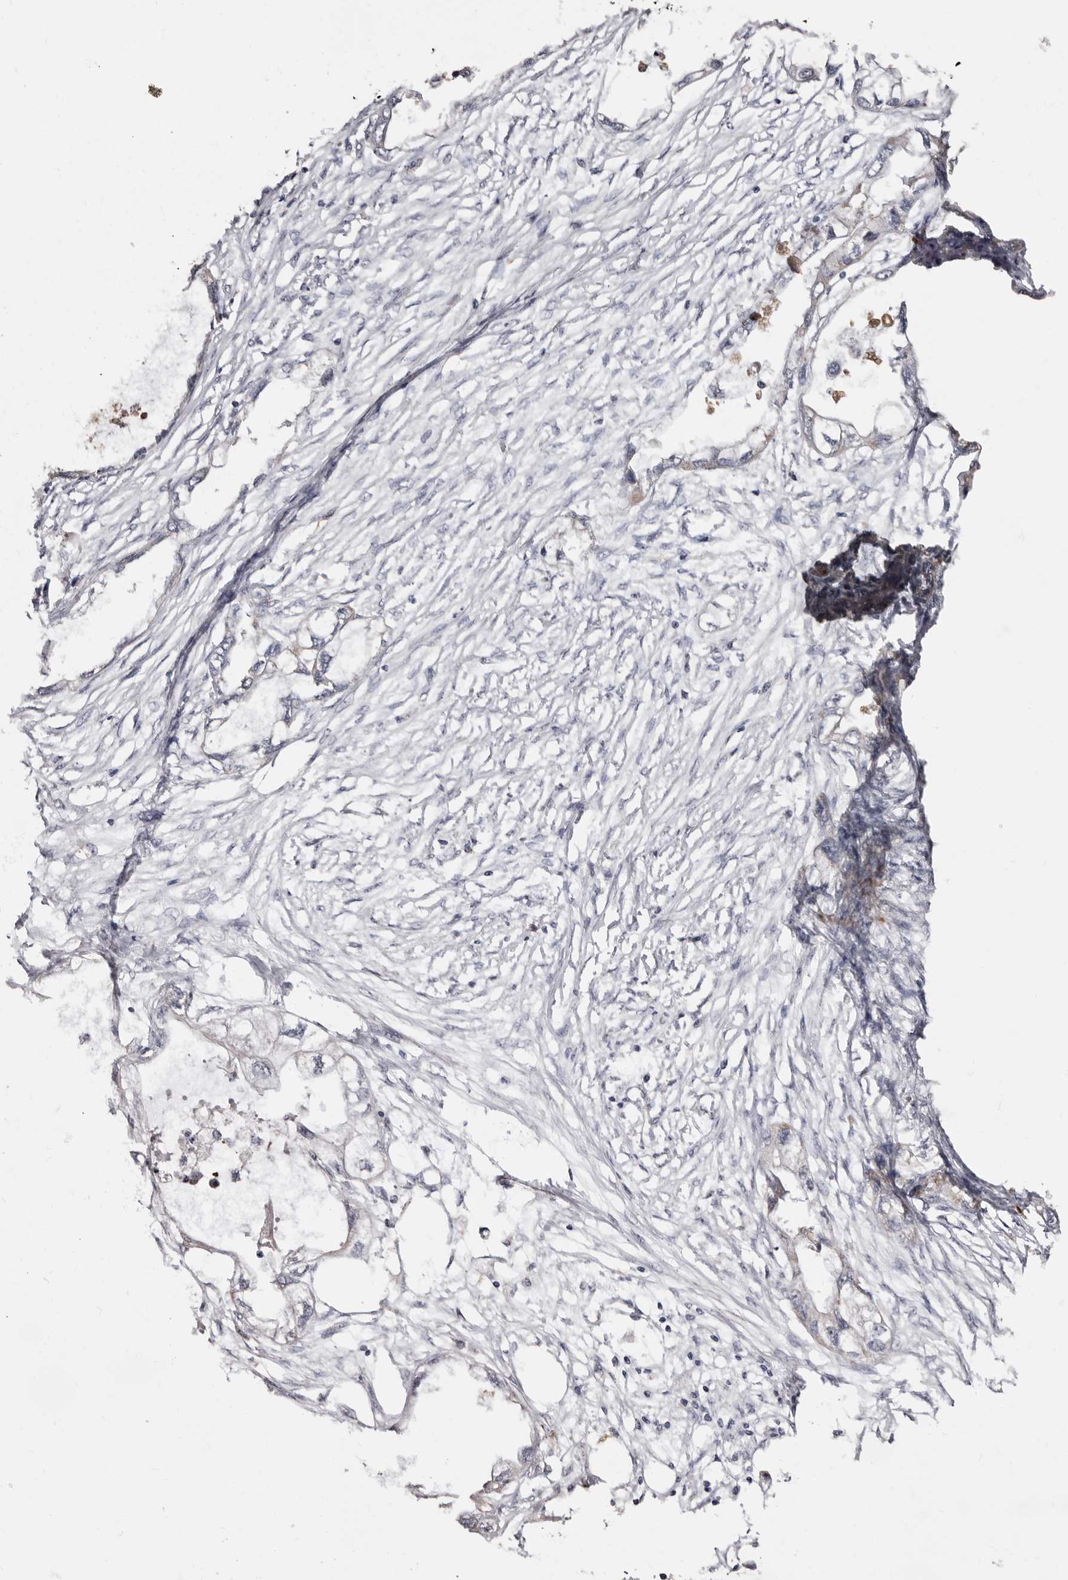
{"staining": {"intensity": "negative", "quantity": "none", "location": "none"}, "tissue": "endometrial cancer", "cell_type": "Tumor cells", "image_type": "cancer", "snomed": [{"axis": "morphology", "description": "Adenocarcinoma, NOS"}, {"axis": "morphology", "description": "Adenocarcinoma, metastatic, NOS"}, {"axis": "topography", "description": "Adipose tissue"}, {"axis": "topography", "description": "Endometrium"}], "caption": "DAB (3,3'-diaminobenzidine) immunohistochemical staining of metastatic adenocarcinoma (endometrial) displays no significant staining in tumor cells.", "gene": "PTAFR", "patient": {"sex": "female", "age": 67}}